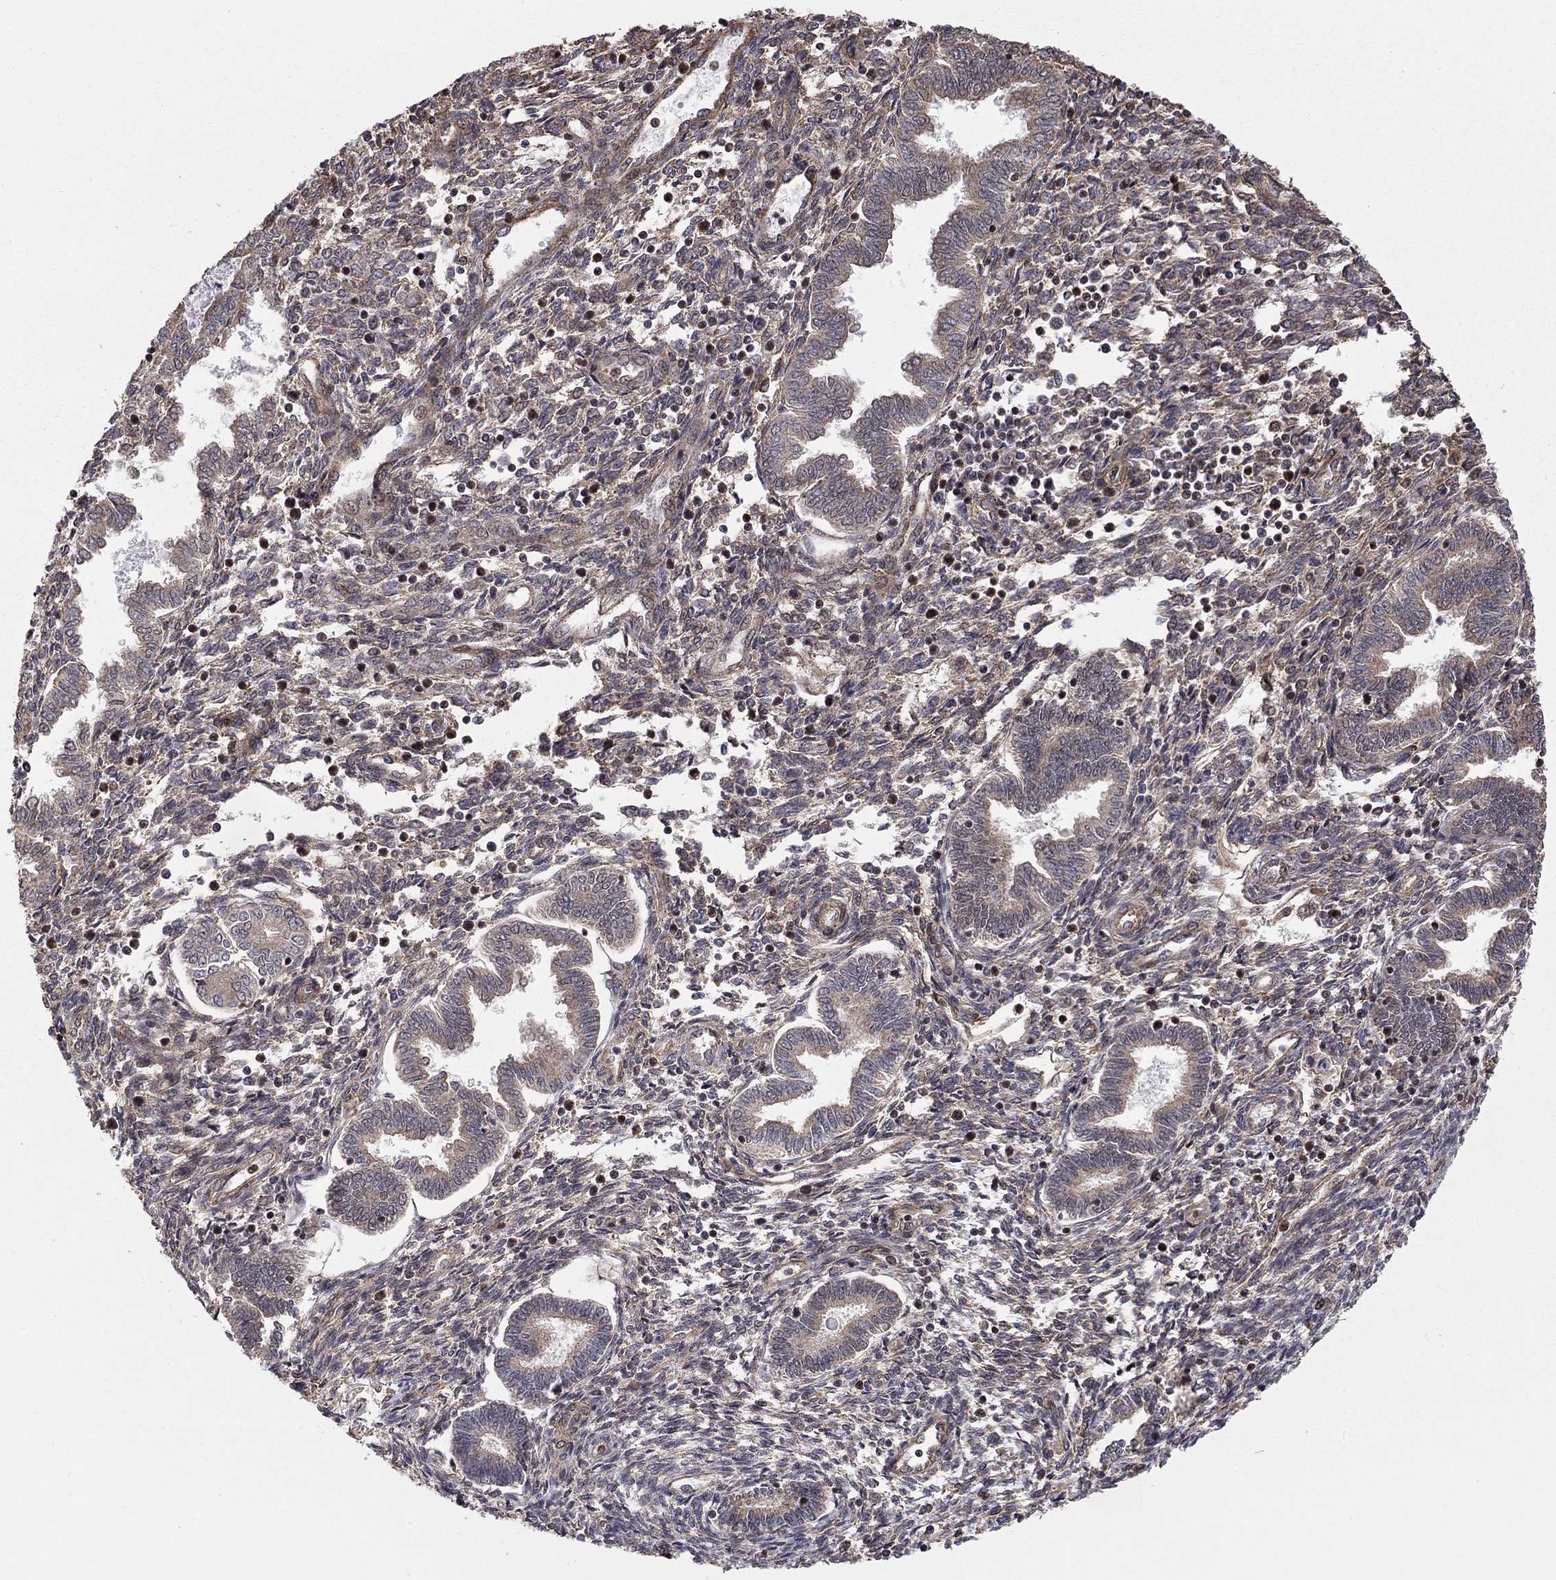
{"staining": {"intensity": "negative", "quantity": "none", "location": "none"}, "tissue": "endometrium", "cell_type": "Cells in endometrial stroma", "image_type": "normal", "snomed": [{"axis": "morphology", "description": "Normal tissue, NOS"}, {"axis": "topography", "description": "Endometrium"}], "caption": "This photomicrograph is of benign endometrium stained with immunohistochemistry (IHC) to label a protein in brown with the nuclei are counter-stained blue. There is no staining in cells in endometrial stroma.", "gene": "TDP1", "patient": {"sex": "female", "age": 42}}